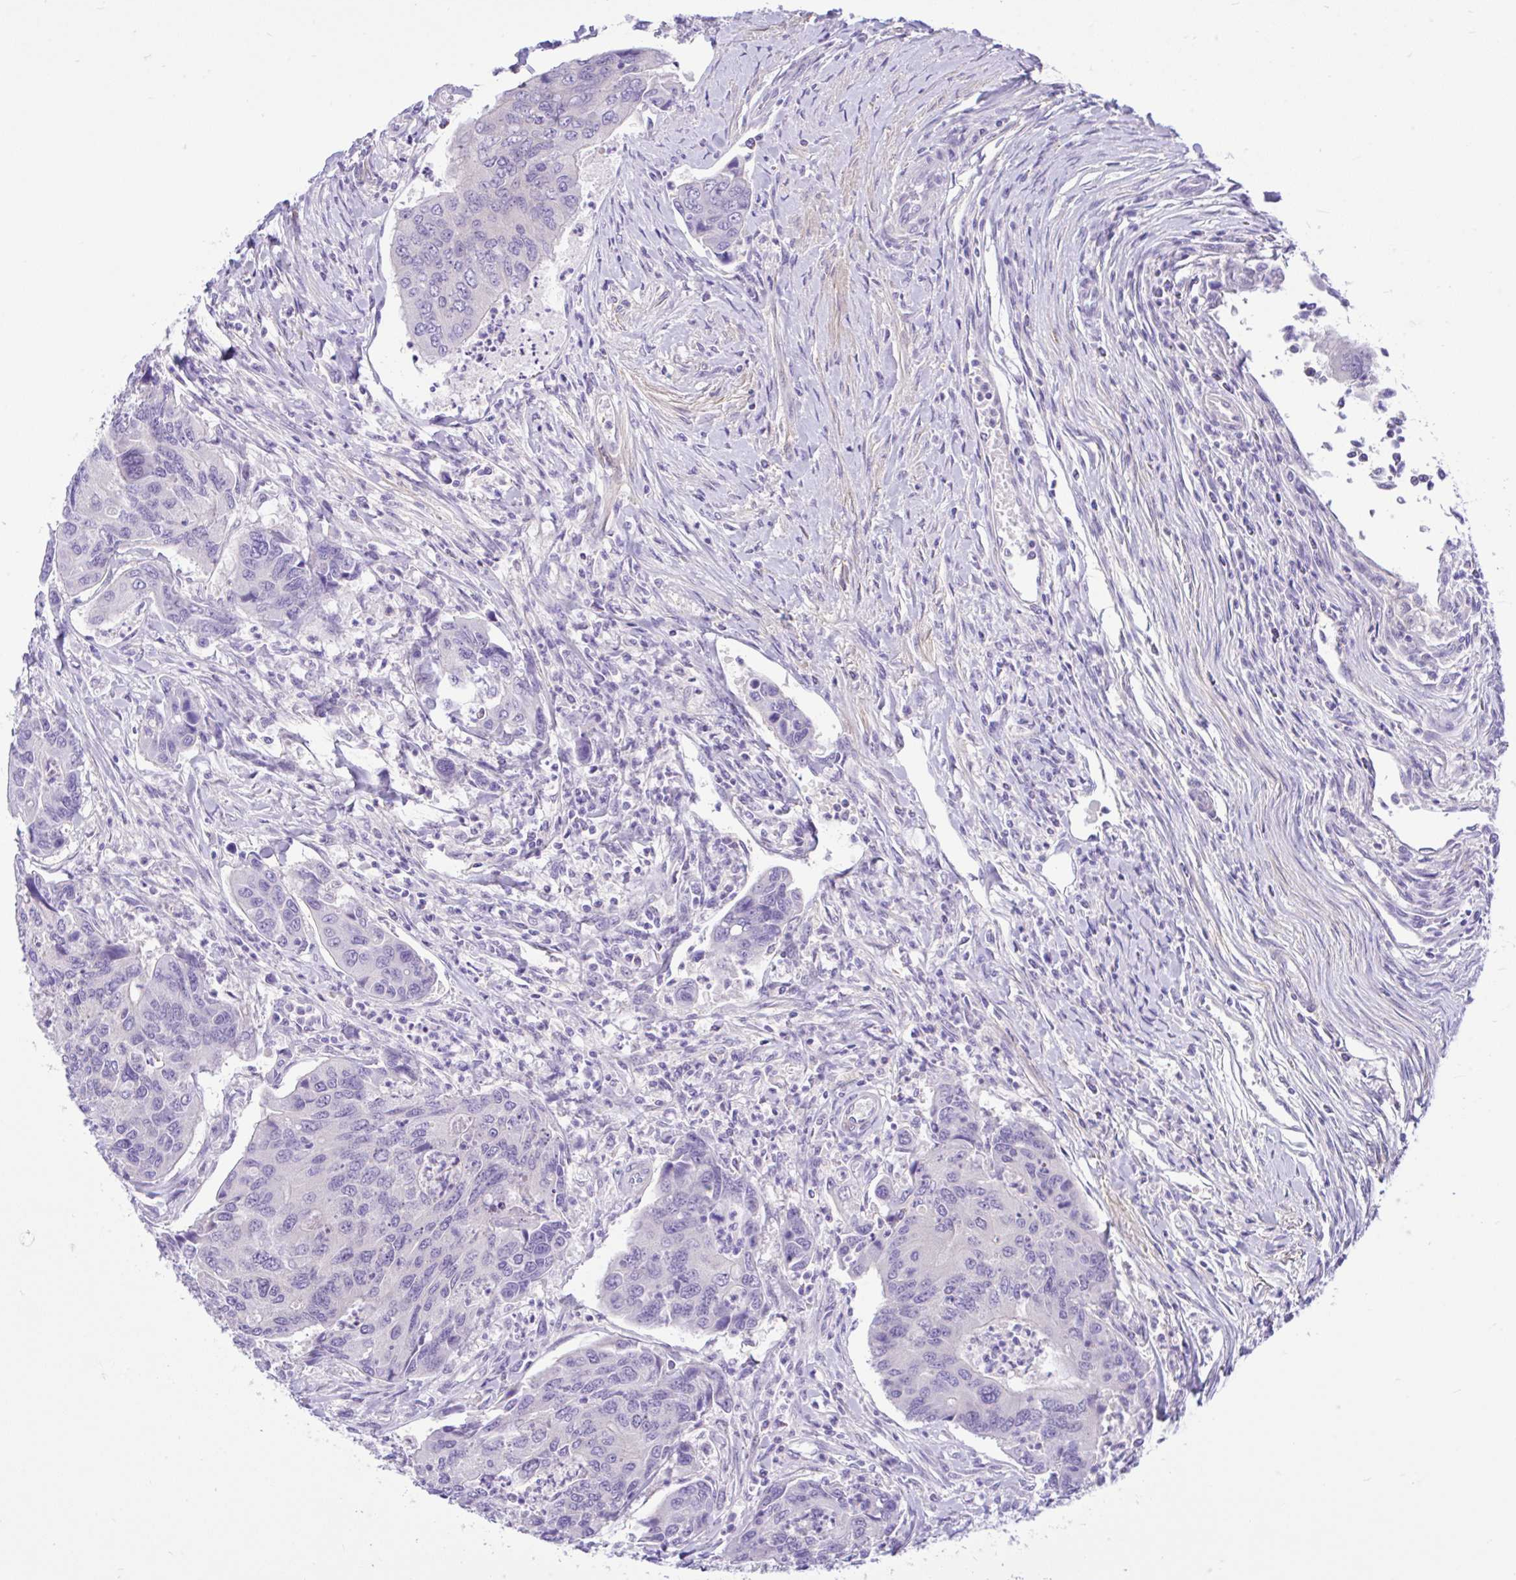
{"staining": {"intensity": "negative", "quantity": "none", "location": "none"}, "tissue": "colorectal cancer", "cell_type": "Tumor cells", "image_type": "cancer", "snomed": [{"axis": "morphology", "description": "Adenocarcinoma, NOS"}, {"axis": "topography", "description": "Colon"}], "caption": "Immunohistochemical staining of colorectal cancer (adenocarcinoma) exhibits no significant expression in tumor cells. (DAB immunohistochemistry visualized using brightfield microscopy, high magnification).", "gene": "ANO4", "patient": {"sex": "female", "age": 67}}